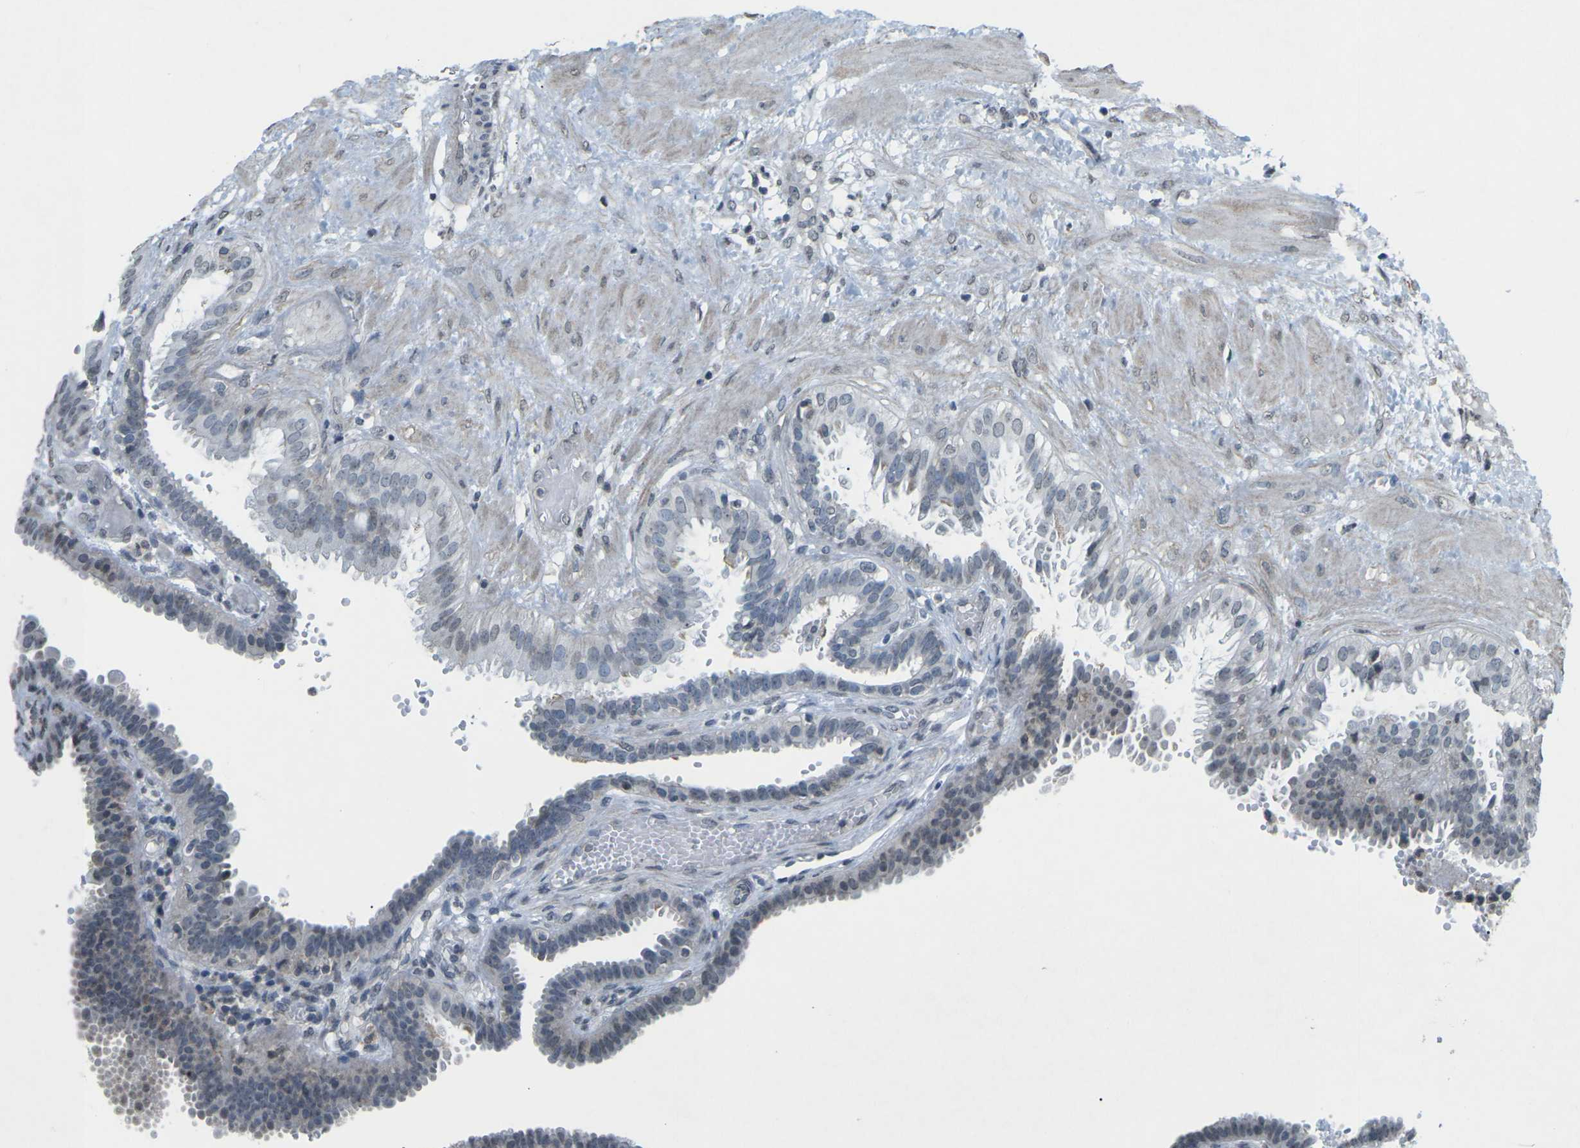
{"staining": {"intensity": "negative", "quantity": "none", "location": "none"}, "tissue": "fallopian tube", "cell_type": "Glandular cells", "image_type": "normal", "snomed": [{"axis": "morphology", "description": "Normal tissue, NOS"}, {"axis": "topography", "description": "Fallopian tube"}, {"axis": "topography", "description": "Placenta"}], "caption": "Fallopian tube stained for a protein using immunohistochemistry (IHC) exhibits no positivity glandular cells.", "gene": "TFR2", "patient": {"sex": "female", "age": 34}}